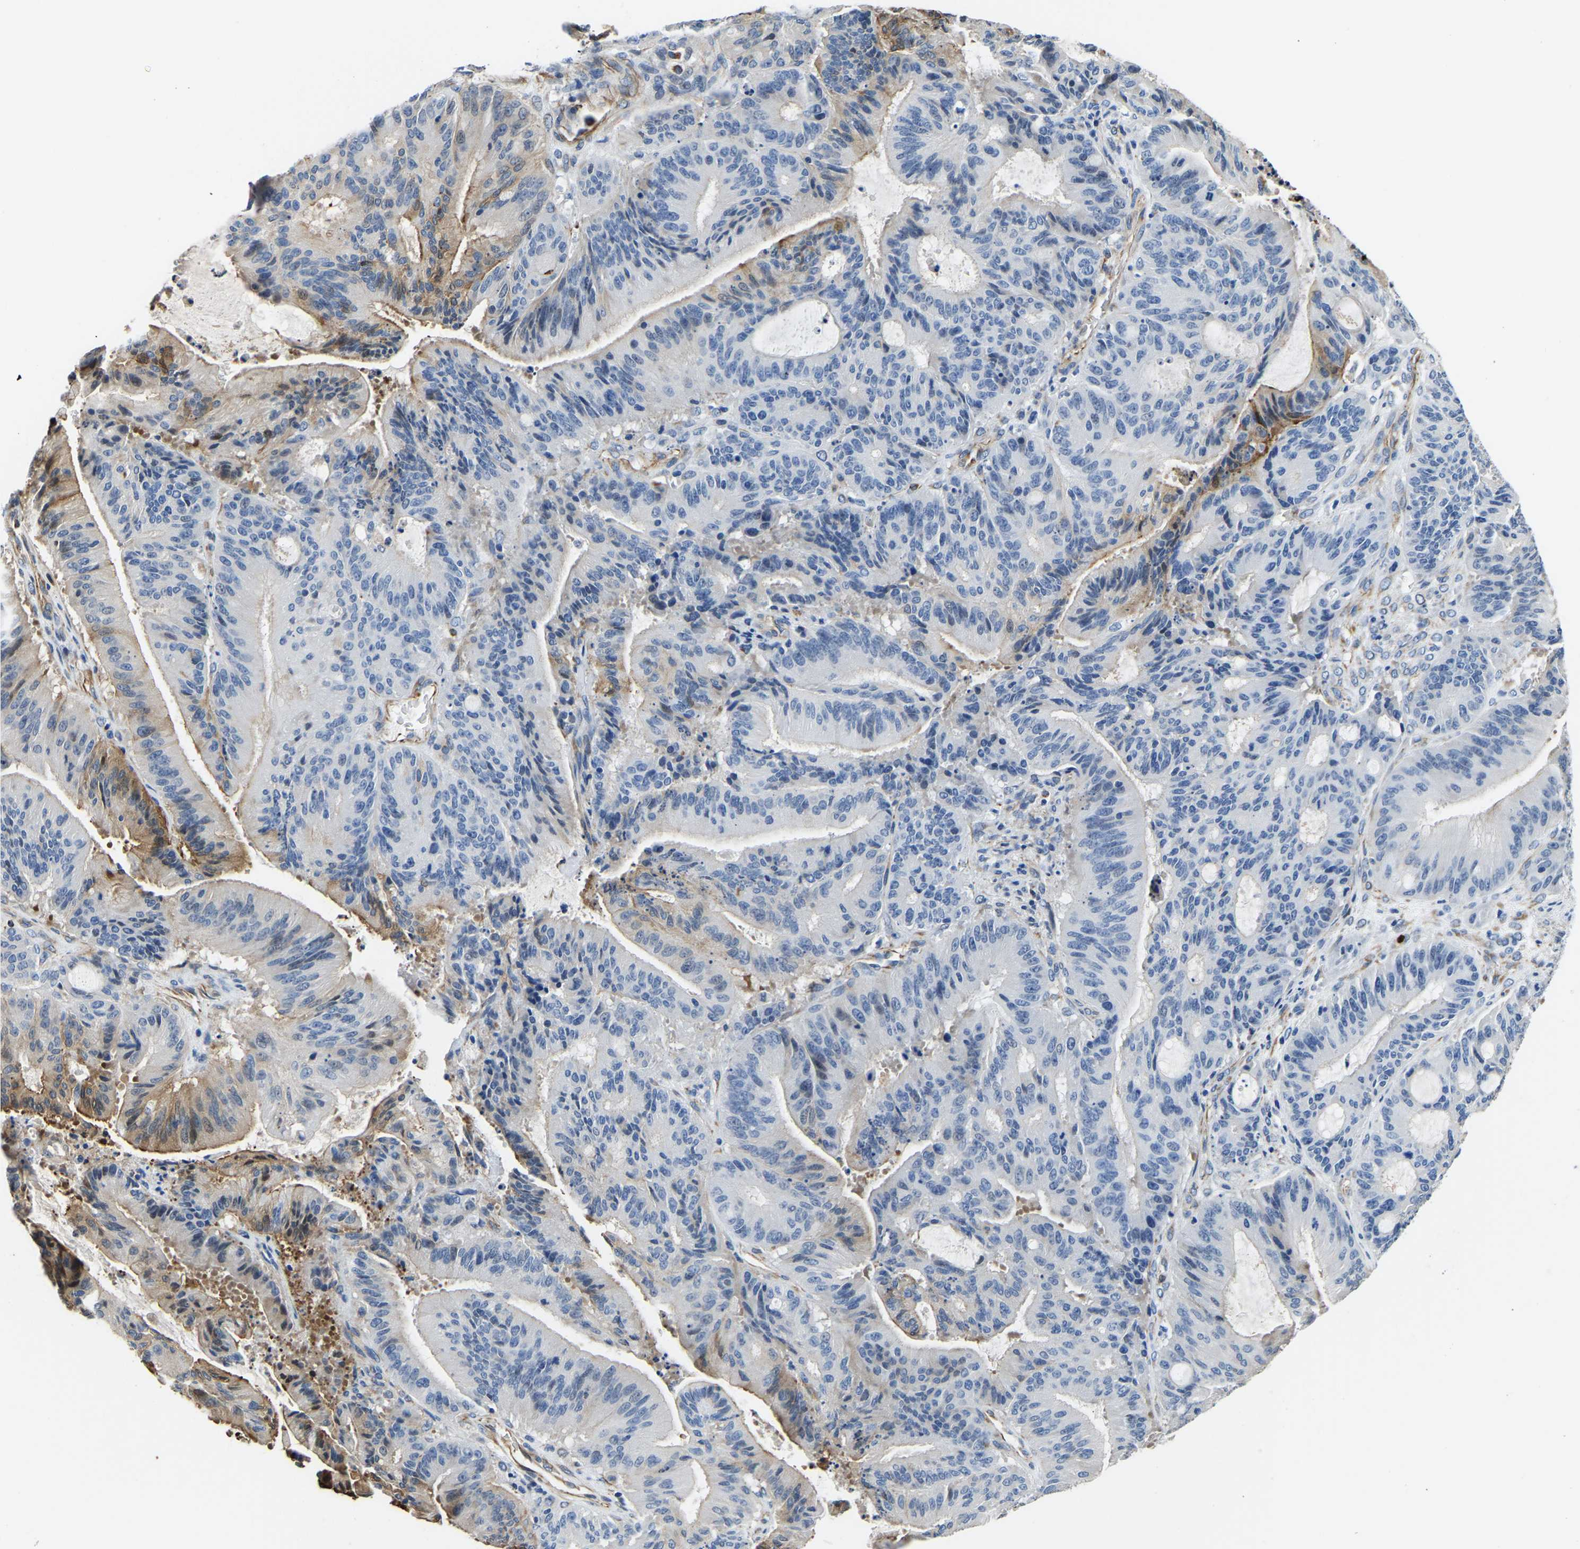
{"staining": {"intensity": "moderate", "quantity": "<25%", "location": "cytoplasmic/membranous"}, "tissue": "liver cancer", "cell_type": "Tumor cells", "image_type": "cancer", "snomed": [{"axis": "morphology", "description": "Normal tissue, NOS"}, {"axis": "morphology", "description": "Cholangiocarcinoma"}, {"axis": "topography", "description": "Liver"}, {"axis": "topography", "description": "Peripheral nerve tissue"}], "caption": "Immunohistochemistry photomicrograph of human liver cancer stained for a protein (brown), which exhibits low levels of moderate cytoplasmic/membranous expression in about <25% of tumor cells.", "gene": "MS4A3", "patient": {"sex": "female", "age": 73}}